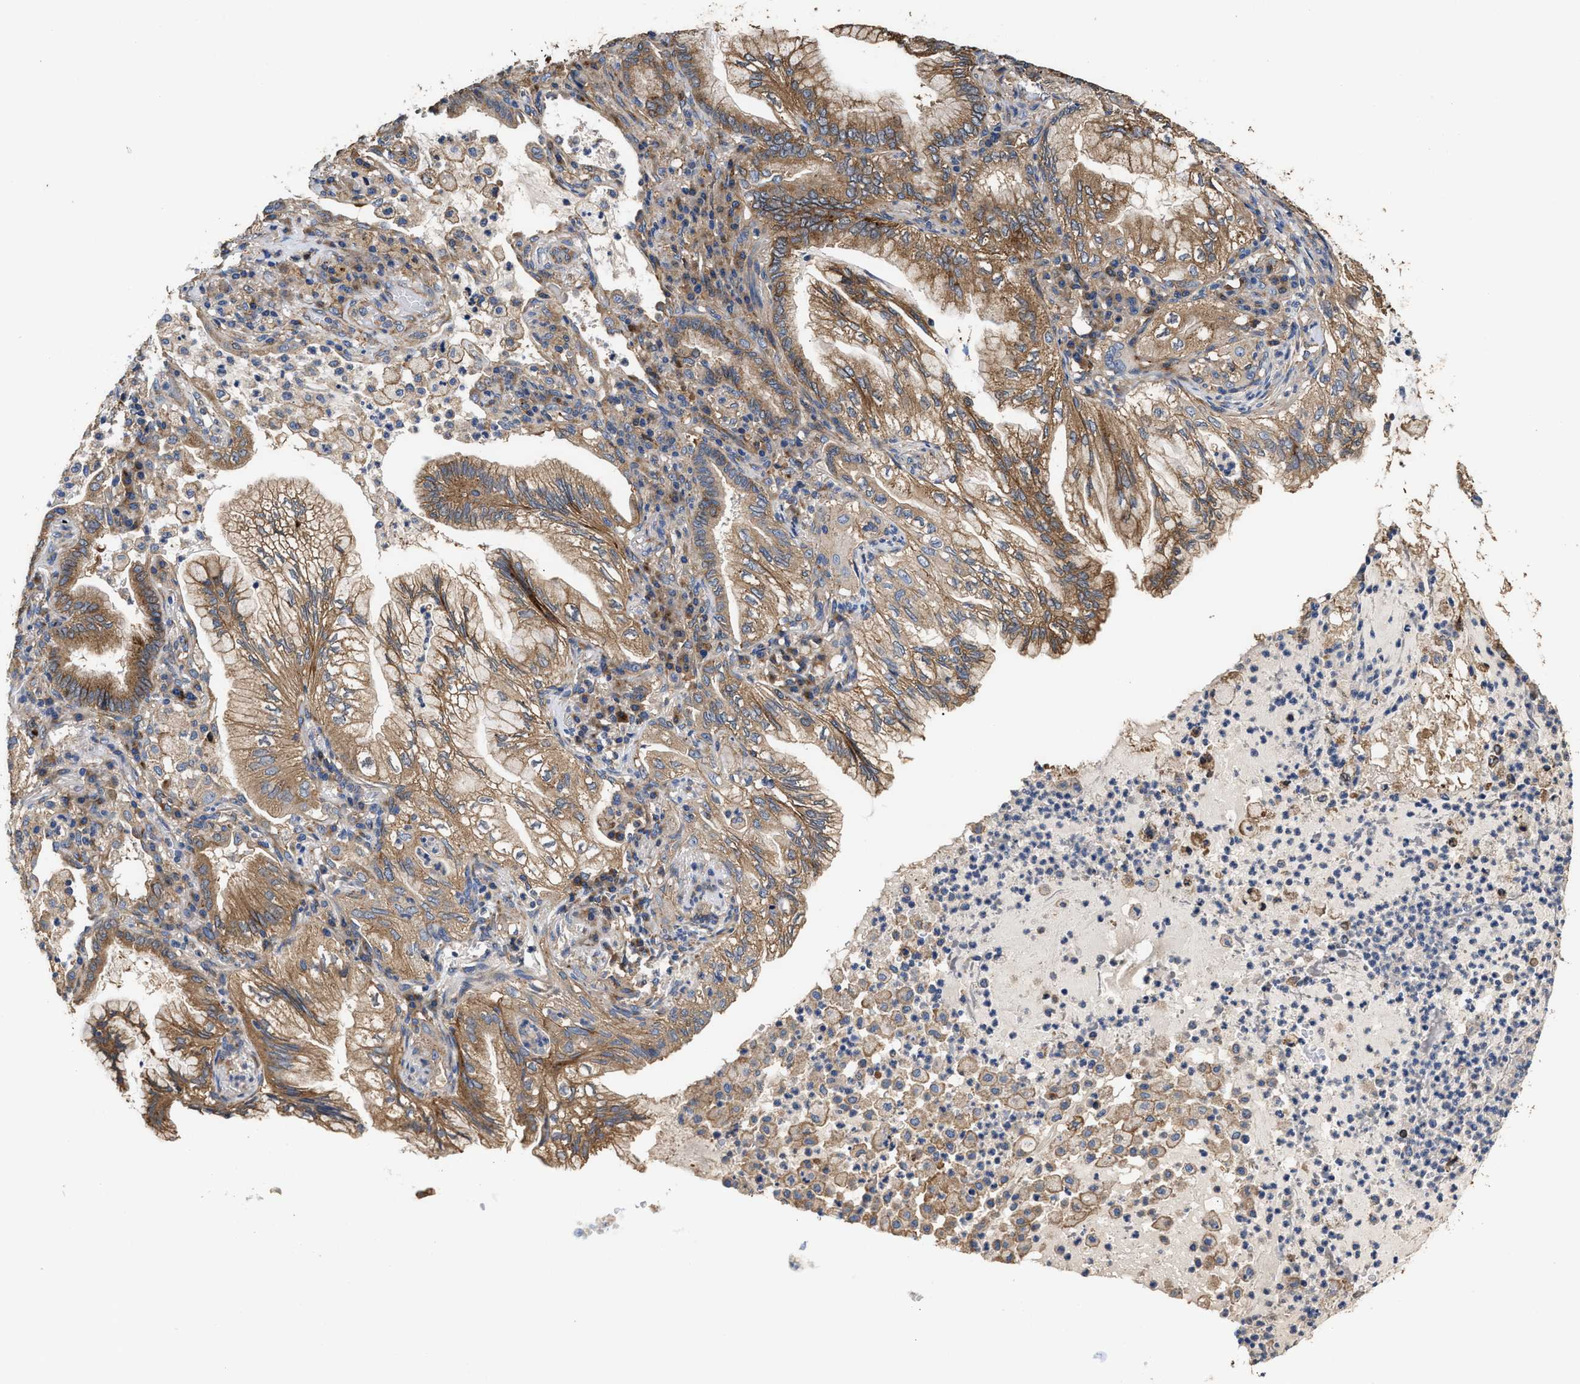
{"staining": {"intensity": "moderate", "quantity": ">75%", "location": "cytoplasmic/membranous"}, "tissue": "lung cancer", "cell_type": "Tumor cells", "image_type": "cancer", "snomed": [{"axis": "morphology", "description": "Adenocarcinoma, NOS"}, {"axis": "topography", "description": "Lung"}], "caption": "Immunohistochemistry (IHC) micrograph of neoplastic tissue: human lung adenocarcinoma stained using IHC shows medium levels of moderate protein expression localized specifically in the cytoplasmic/membranous of tumor cells, appearing as a cytoplasmic/membranous brown color.", "gene": "KLB", "patient": {"sex": "female", "age": 70}}